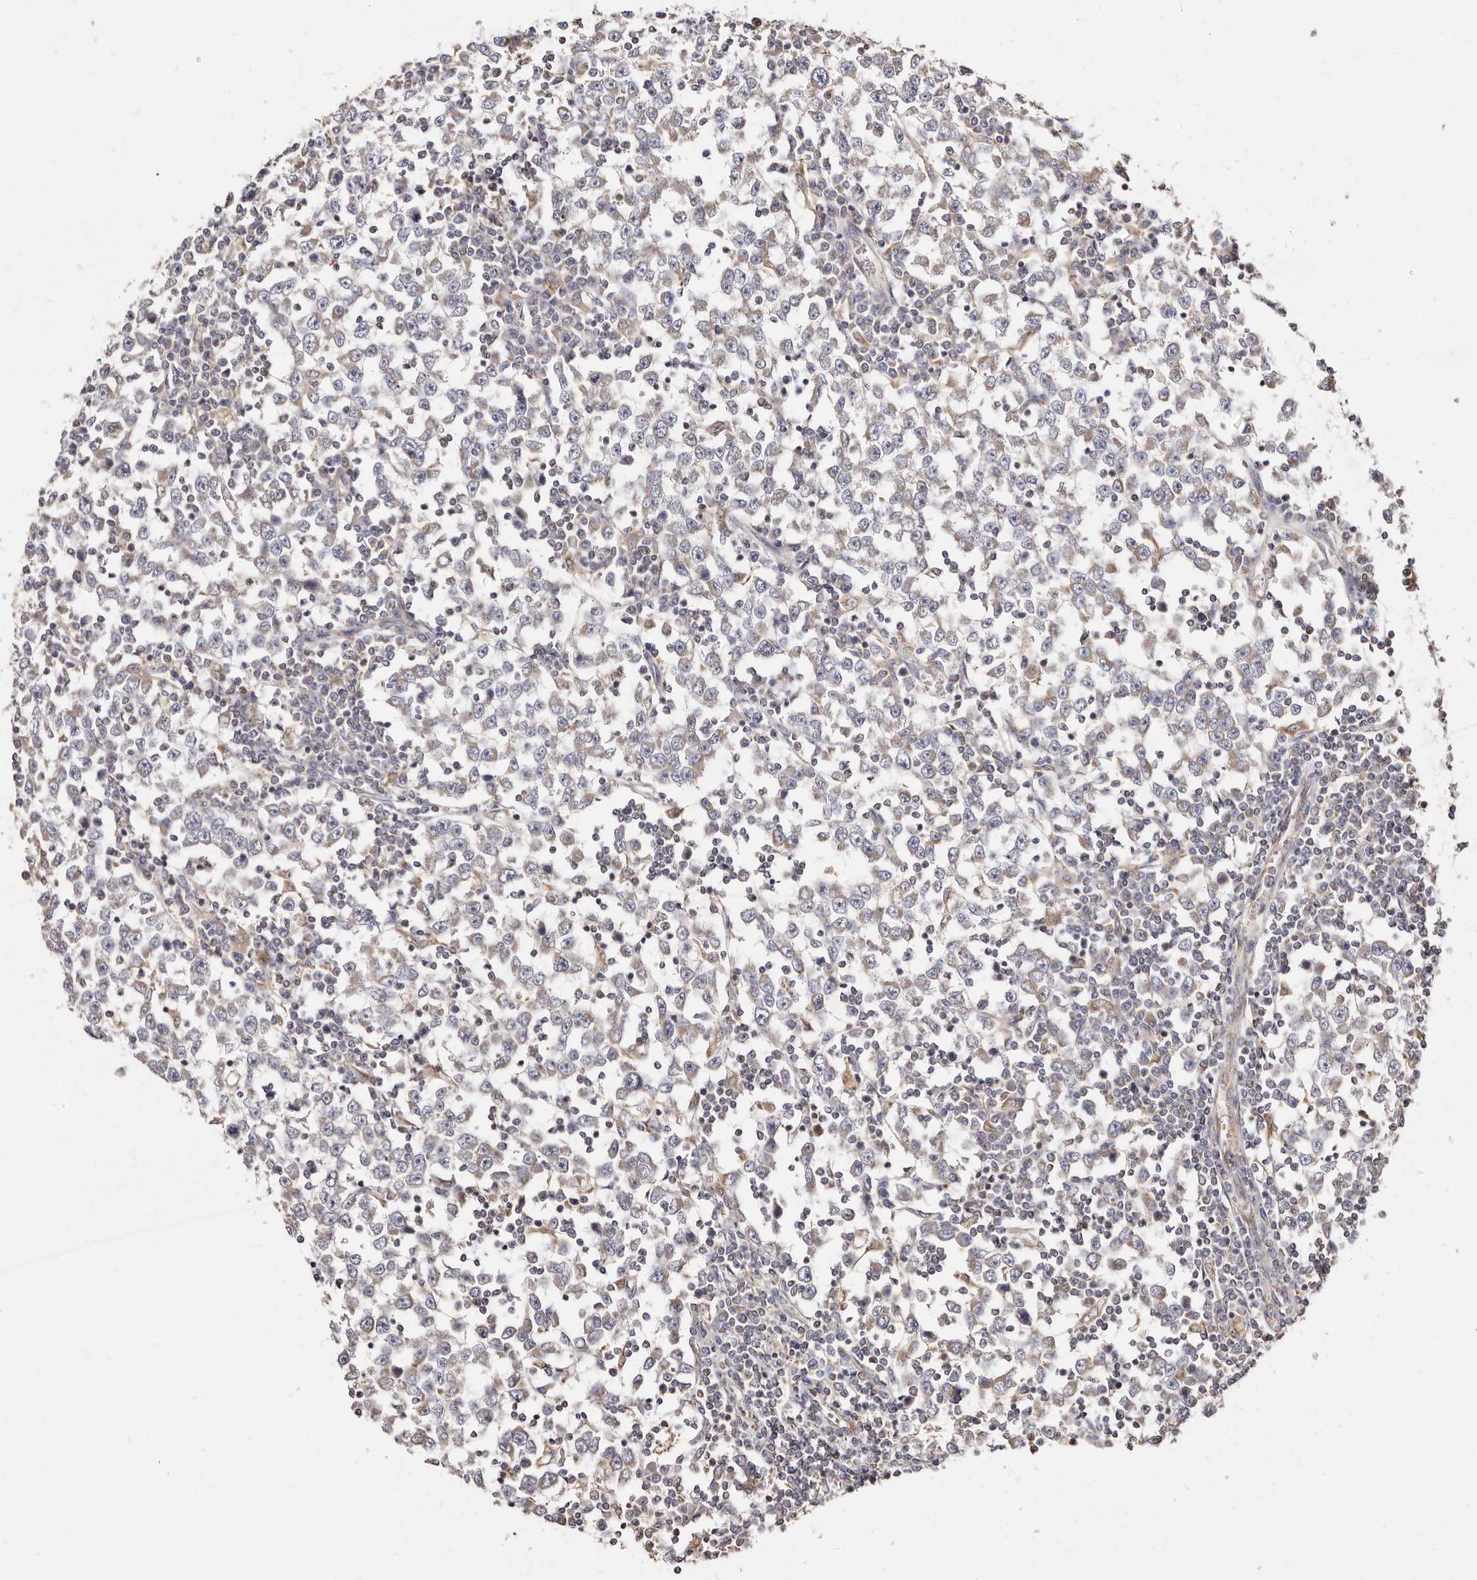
{"staining": {"intensity": "weak", "quantity": "25%-75%", "location": "cytoplasmic/membranous"}, "tissue": "testis cancer", "cell_type": "Tumor cells", "image_type": "cancer", "snomed": [{"axis": "morphology", "description": "Seminoma, NOS"}, {"axis": "topography", "description": "Testis"}], "caption": "Immunohistochemistry (IHC) of human testis cancer demonstrates low levels of weak cytoplasmic/membranous positivity in about 25%-75% of tumor cells.", "gene": "MAPK1", "patient": {"sex": "male", "age": 65}}